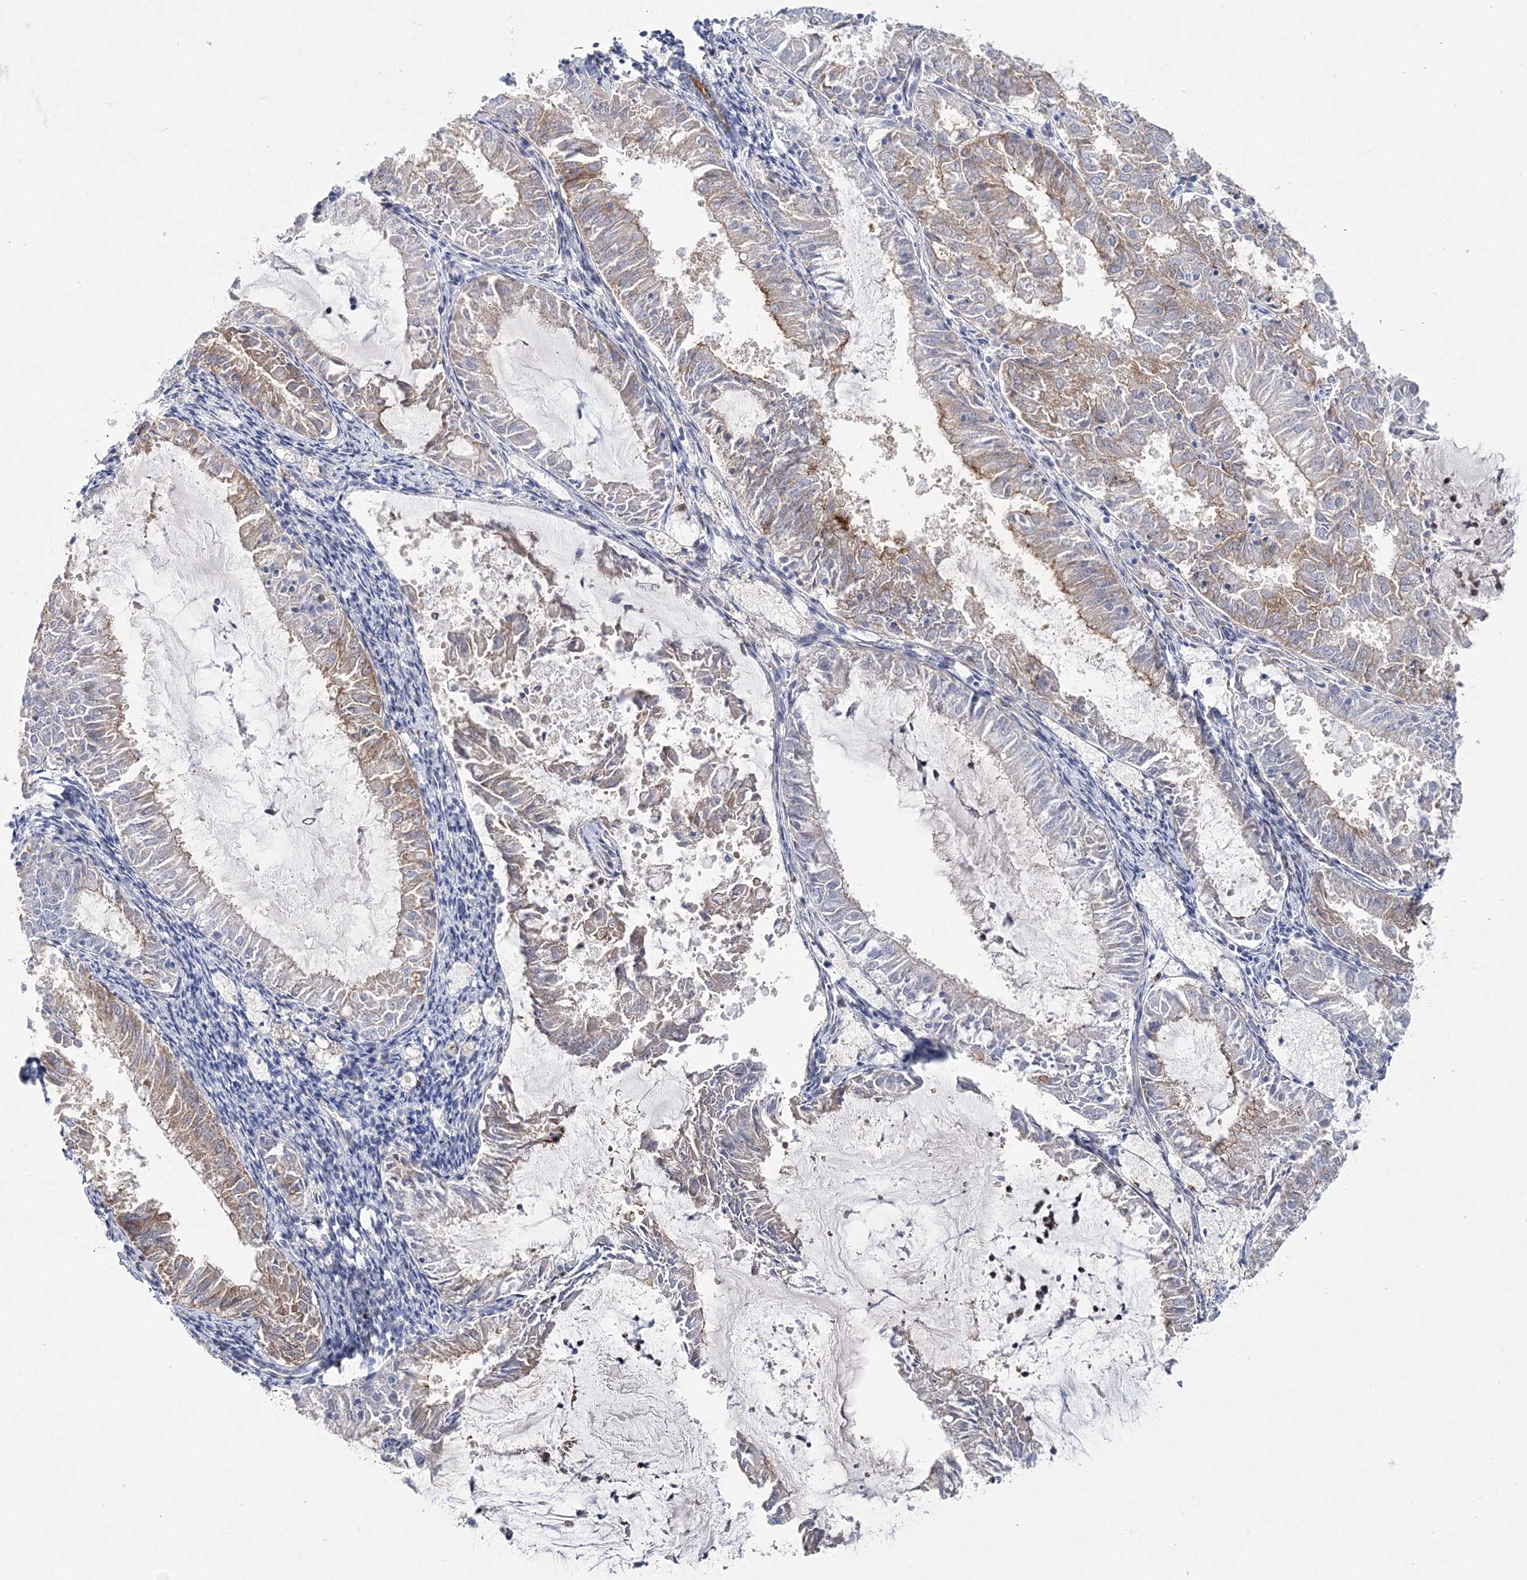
{"staining": {"intensity": "moderate", "quantity": "<25%", "location": "cytoplasmic/membranous"}, "tissue": "endometrial cancer", "cell_type": "Tumor cells", "image_type": "cancer", "snomed": [{"axis": "morphology", "description": "Adenocarcinoma, NOS"}, {"axis": "topography", "description": "Endometrium"}], "caption": "A brown stain labels moderate cytoplasmic/membranous expression of a protein in adenocarcinoma (endometrial) tumor cells.", "gene": "ANO1", "patient": {"sex": "female", "age": 57}}